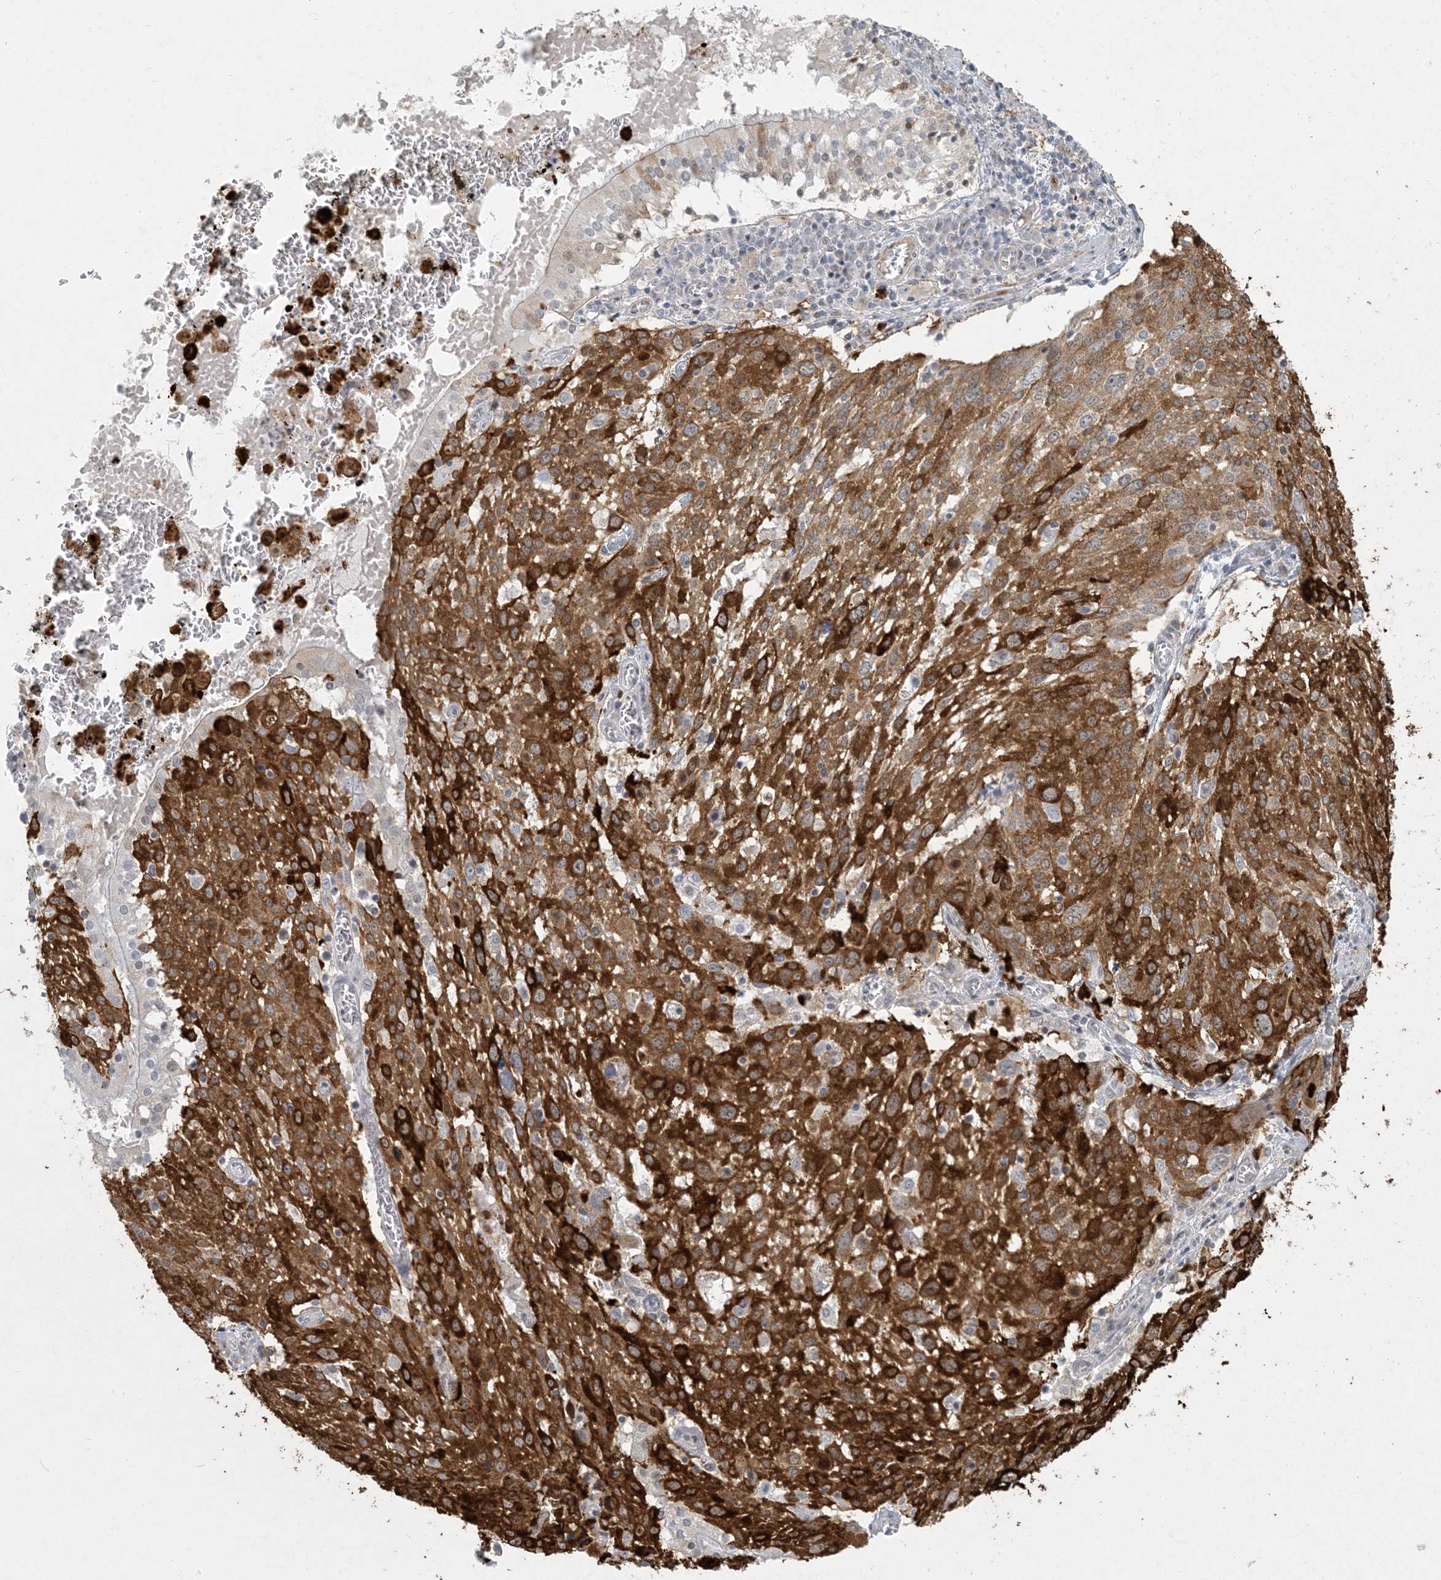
{"staining": {"intensity": "strong", "quantity": ">75%", "location": "cytoplasmic/membranous"}, "tissue": "lung cancer", "cell_type": "Tumor cells", "image_type": "cancer", "snomed": [{"axis": "morphology", "description": "Squamous cell carcinoma, NOS"}, {"axis": "topography", "description": "Lung"}], "caption": "Immunohistochemical staining of lung squamous cell carcinoma exhibits high levels of strong cytoplasmic/membranous protein staining in approximately >75% of tumor cells. (Brightfield microscopy of DAB IHC at high magnification).", "gene": "BCORL1", "patient": {"sex": "male", "age": 65}}